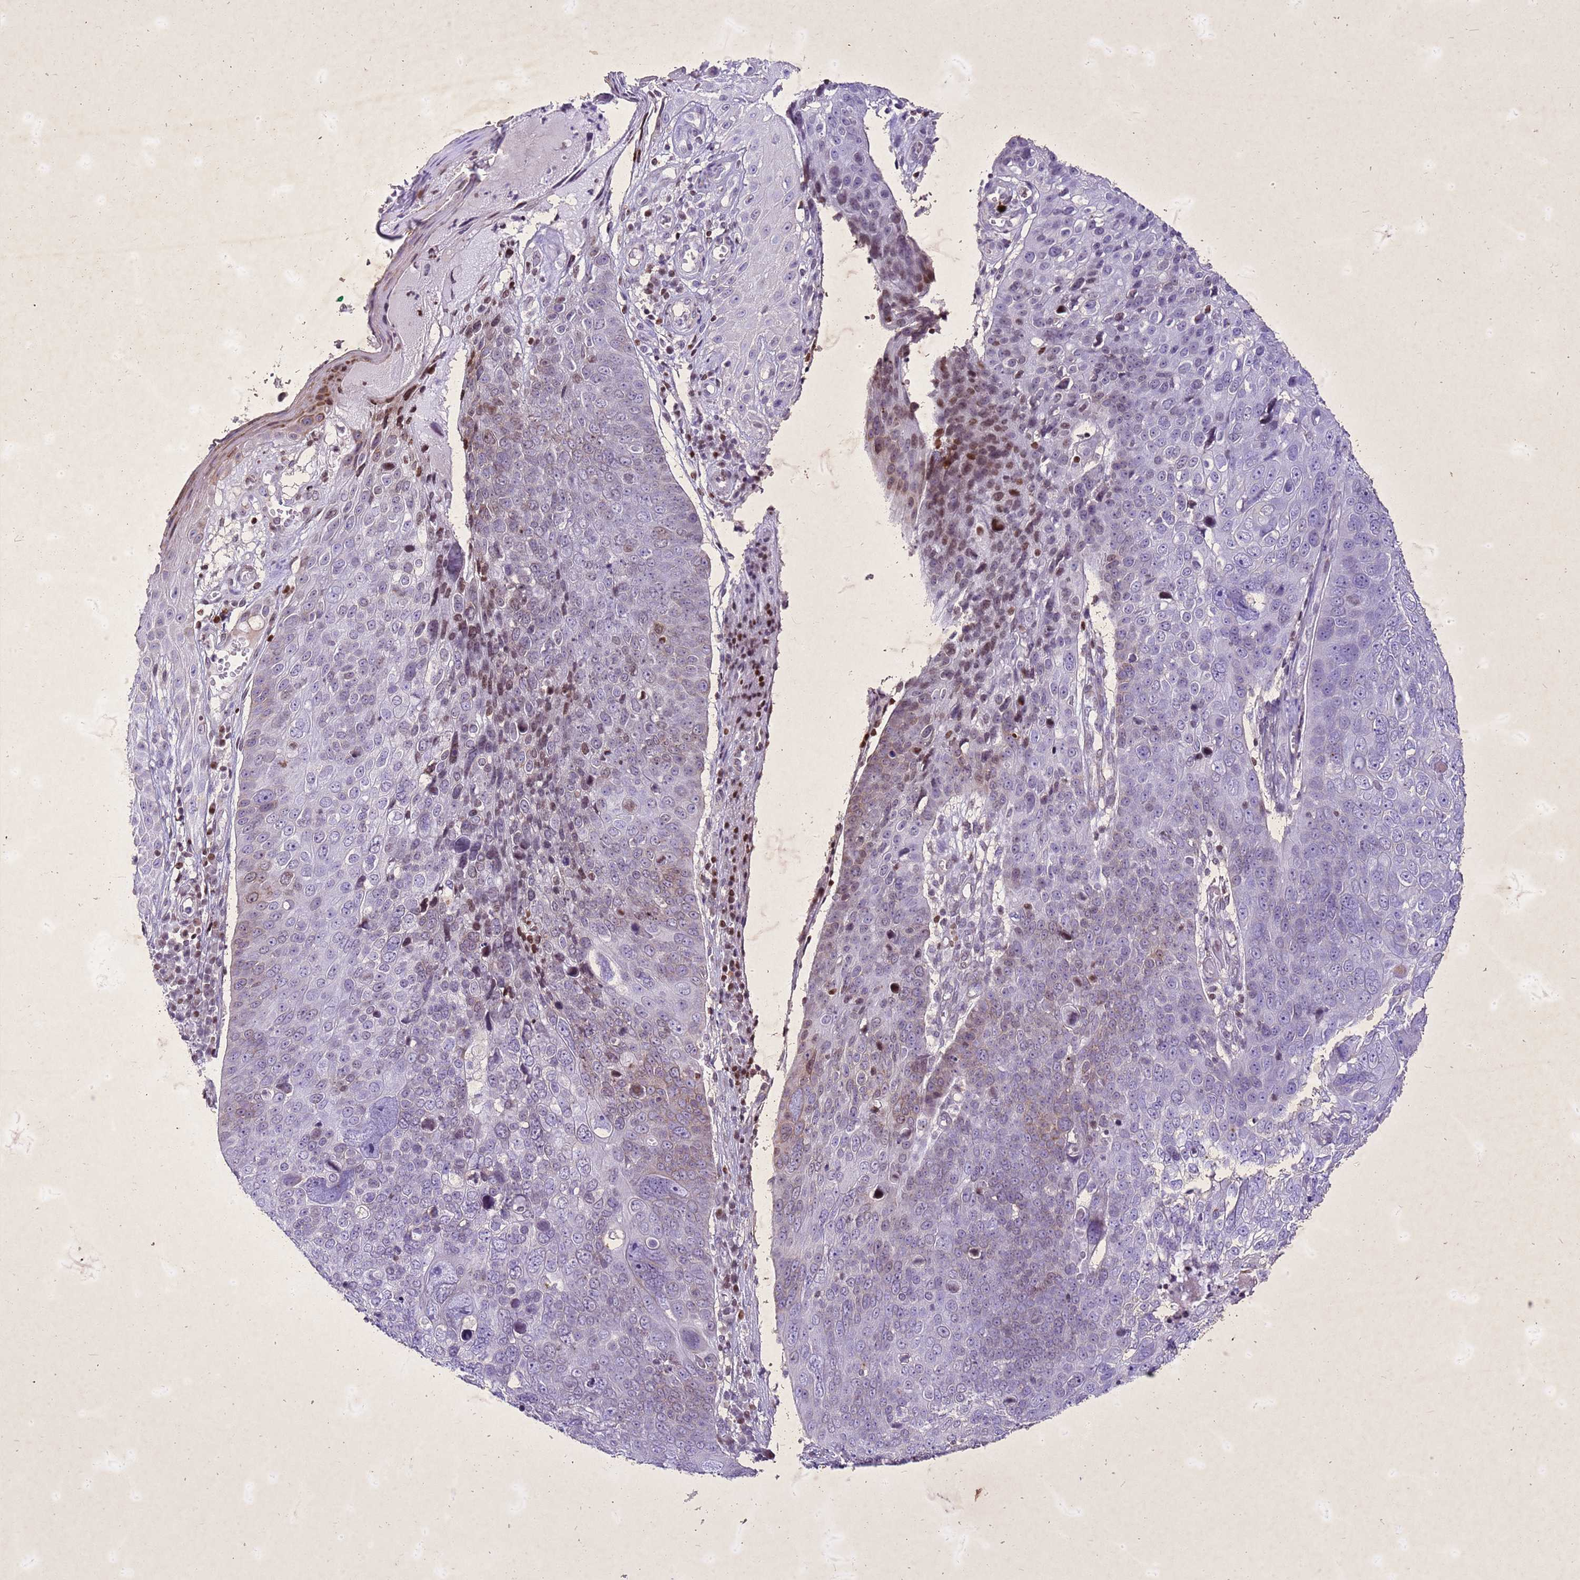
{"staining": {"intensity": "moderate", "quantity": "<25%", "location": "nuclear"}, "tissue": "skin cancer", "cell_type": "Tumor cells", "image_type": "cancer", "snomed": [{"axis": "morphology", "description": "Squamous cell carcinoma, NOS"}, {"axis": "topography", "description": "Skin"}], "caption": "The histopathology image demonstrates immunohistochemical staining of skin cancer. There is moderate nuclear expression is appreciated in approximately <25% of tumor cells.", "gene": "COPS9", "patient": {"sex": "male", "age": 71}}